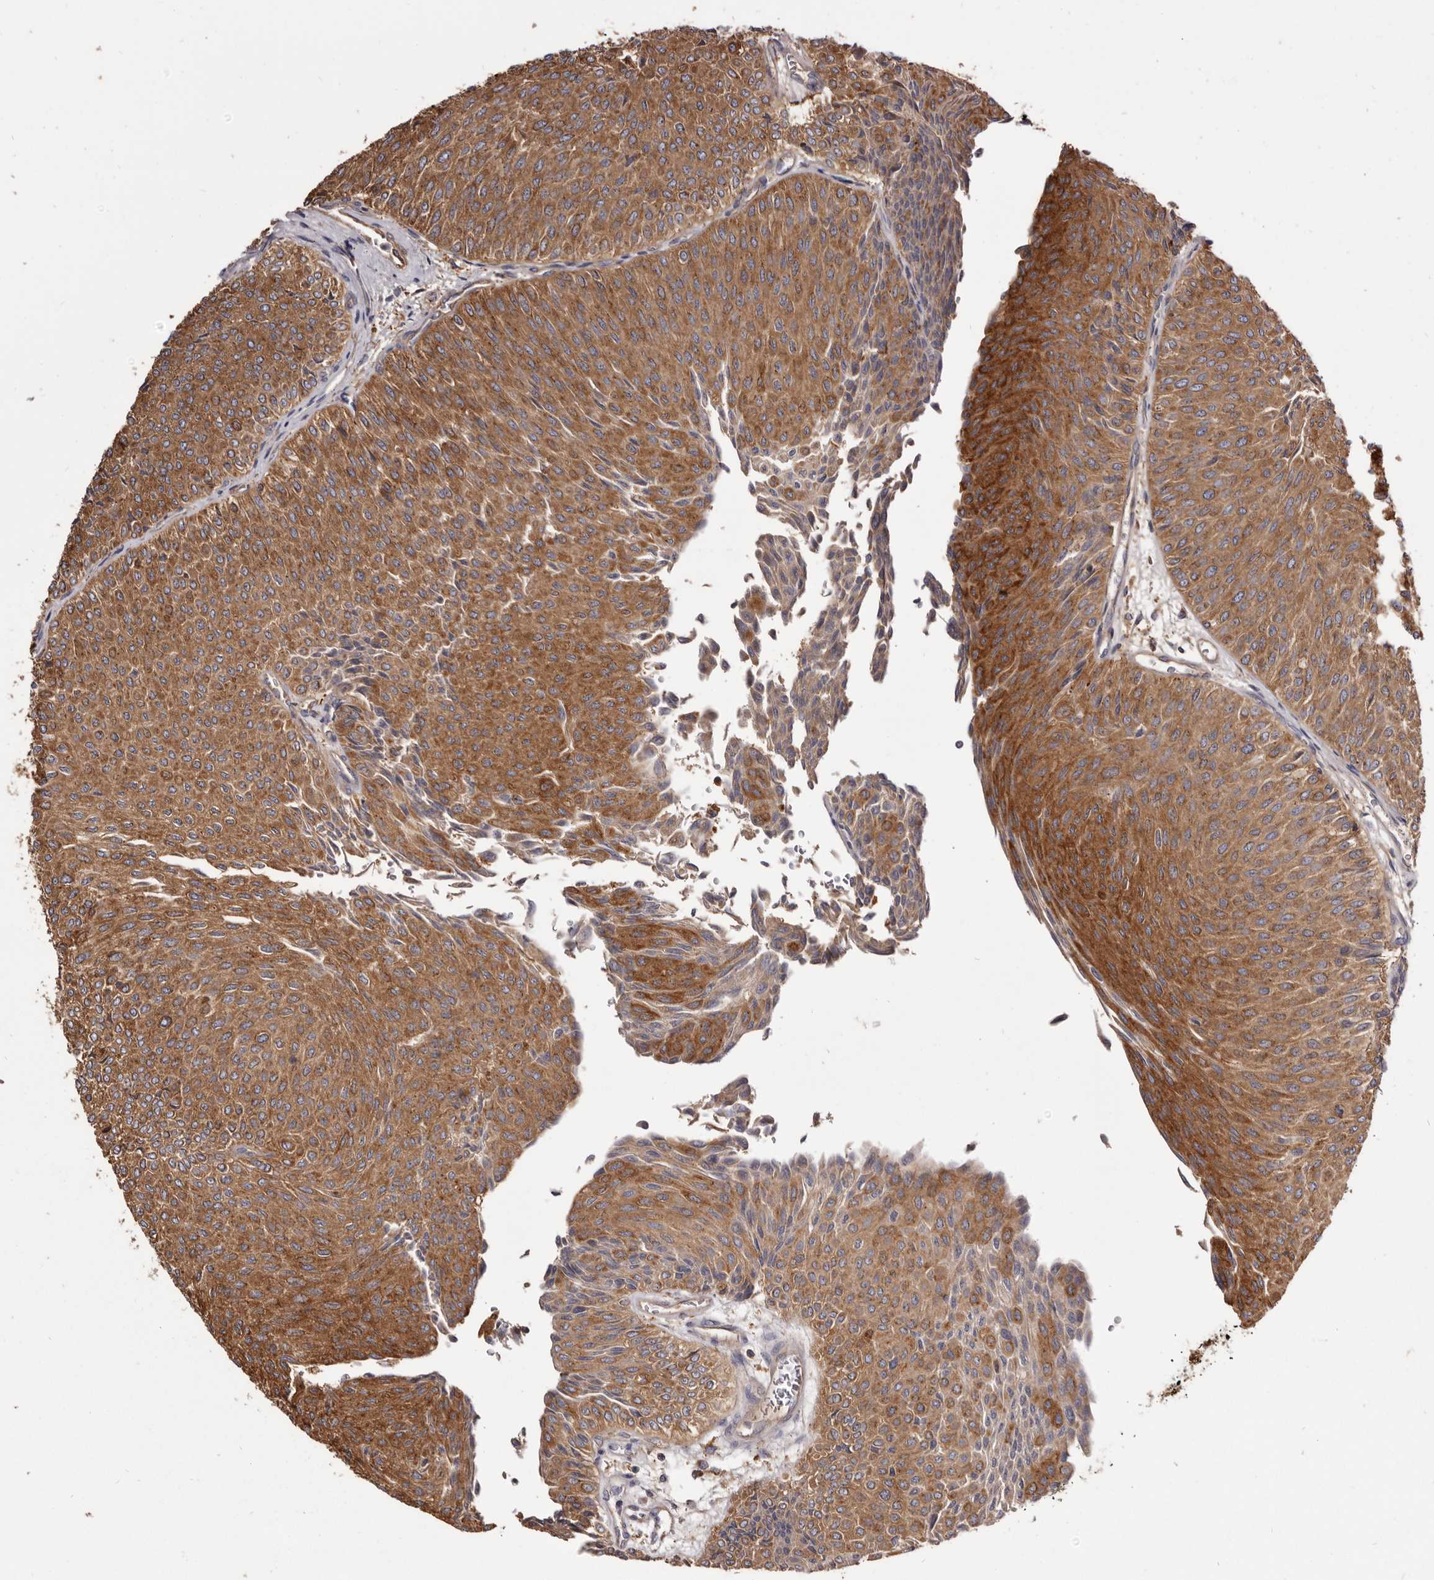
{"staining": {"intensity": "strong", "quantity": ">75%", "location": "cytoplasmic/membranous"}, "tissue": "urothelial cancer", "cell_type": "Tumor cells", "image_type": "cancer", "snomed": [{"axis": "morphology", "description": "Urothelial carcinoma, Low grade"}, {"axis": "topography", "description": "Urinary bladder"}], "caption": "A brown stain labels strong cytoplasmic/membranous expression of a protein in low-grade urothelial carcinoma tumor cells.", "gene": "TPD52", "patient": {"sex": "male", "age": 78}}